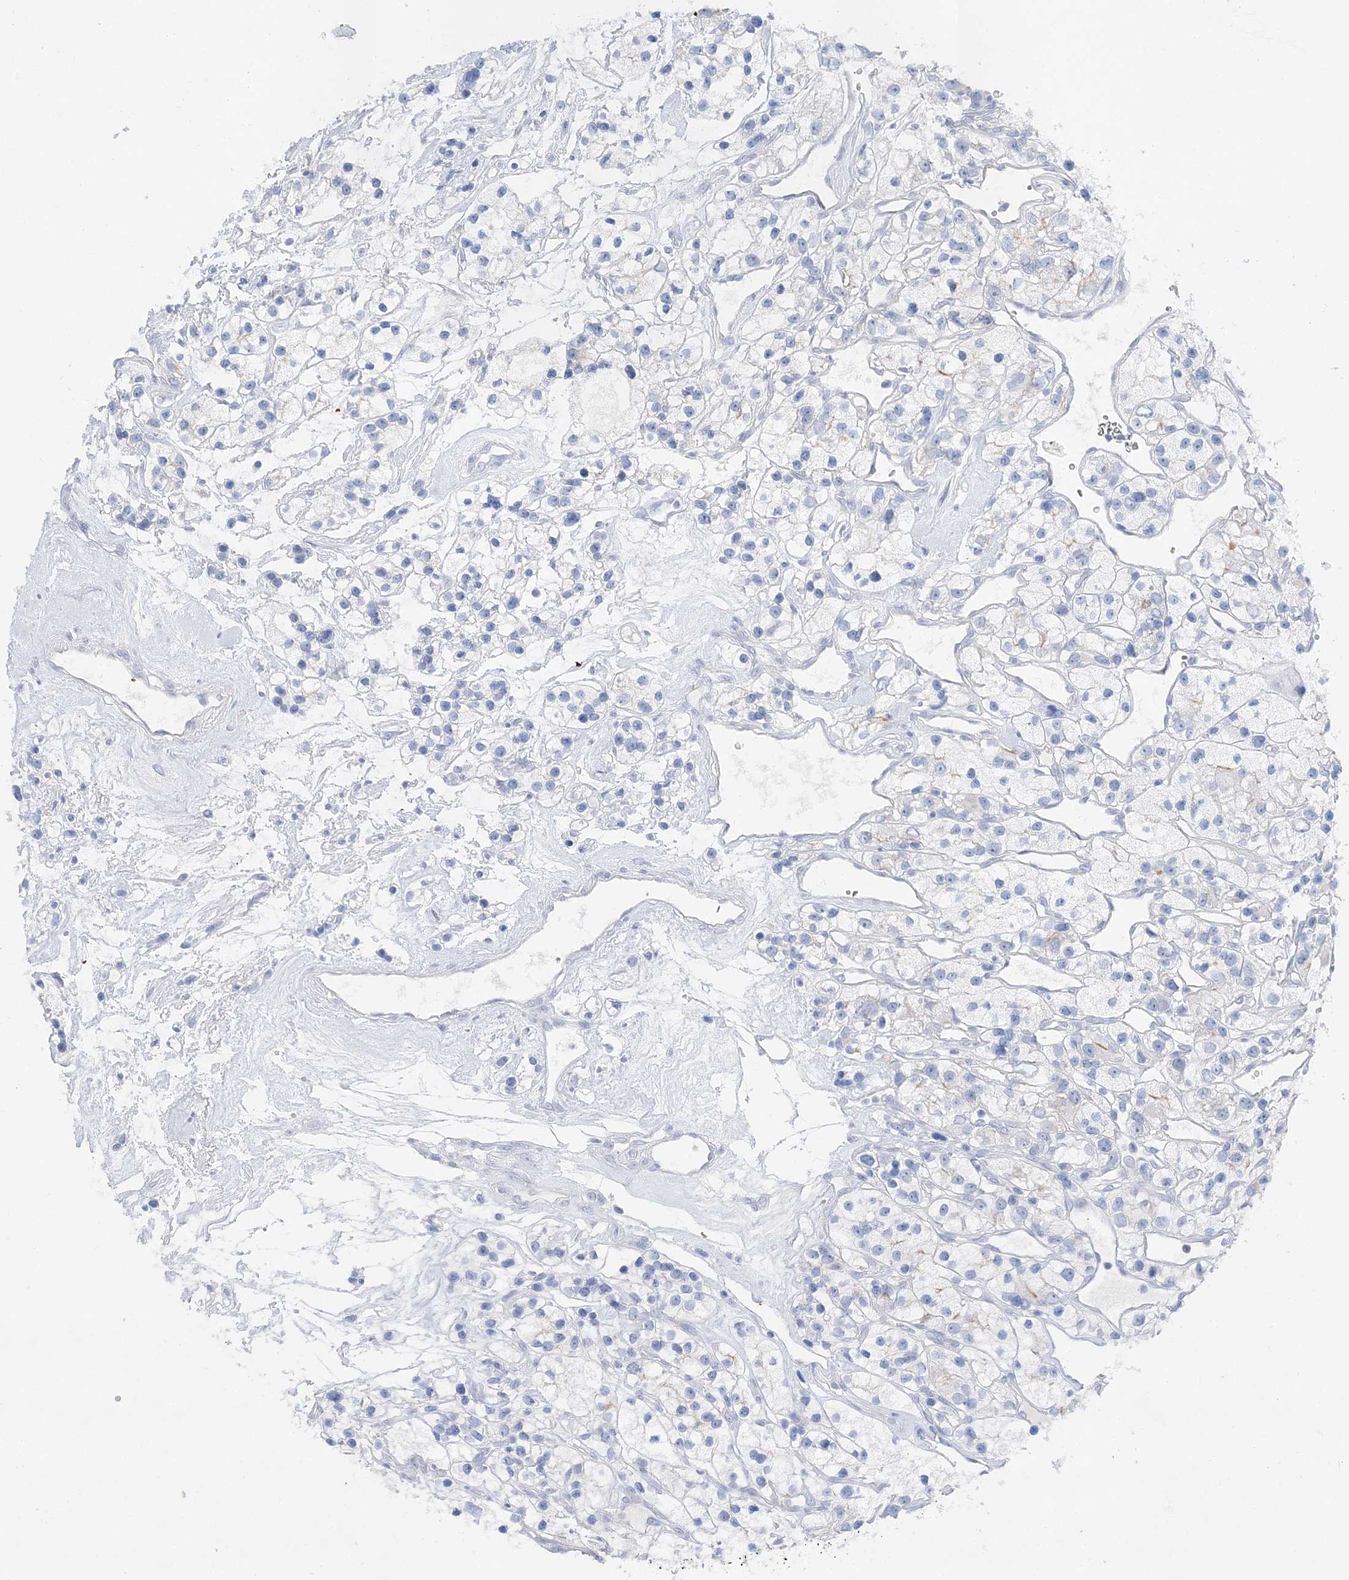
{"staining": {"intensity": "negative", "quantity": "none", "location": "none"}, "tissue": "renal cancer", "cell_type": "Tumor cells", "image_type": "cancer", "snomed": [{"axis": "morphology", "description": "Adenocarcinoma, NOS"}, {"axis": "topography", "description": "Kidney"}], "caption": "There is no significant expression in tumor cells of renal adenocarcinoma.", "gene": "SLC5A6", "patient": {"sex": "female", "age": 57}}